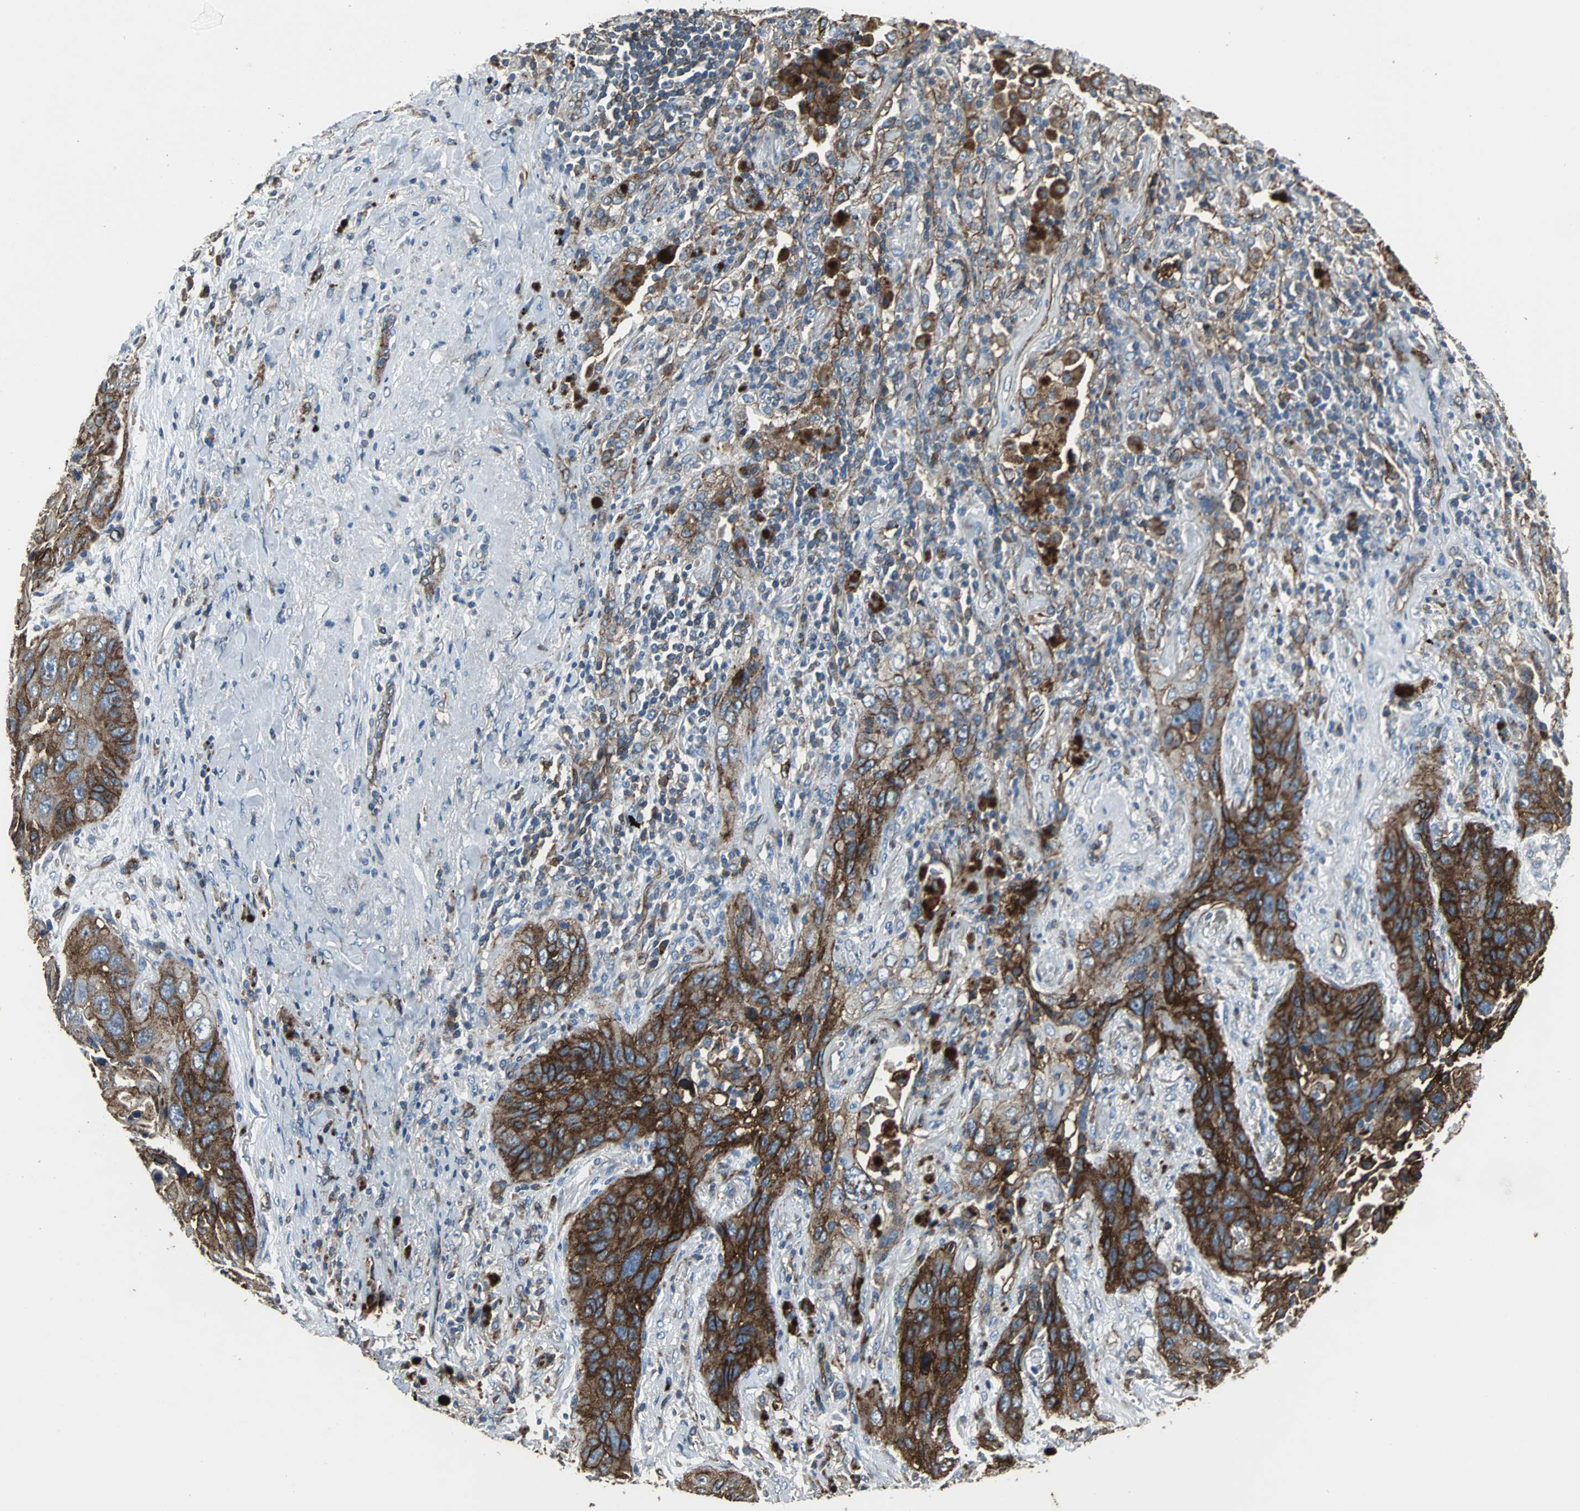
{"staining": {"intensity": "moderate", "quantity": ">75%", "location": "cytoplasmic/membranous"}, "tissue": "lung cancer", "cell_type": "Tumor cells", "image_type": "cancer", "snomed": [{"axis": "morphology", "description": "Squamous cell carcinoma, NOS"}, {"axis": "topography", "description": "Lung"}], "caption": "Immunohistochemical staining of squamous cell carcinoma (lung) shows medium levels of moderate cytoplasmic/membranous protein positivity in about >75% of tumor cells. (DAB (3,3'-diaminobenzidine) IHC with brightfield microscopy, high magnification).", "gene": "F11R", "patient": {"sex": "female", "age": 67}}